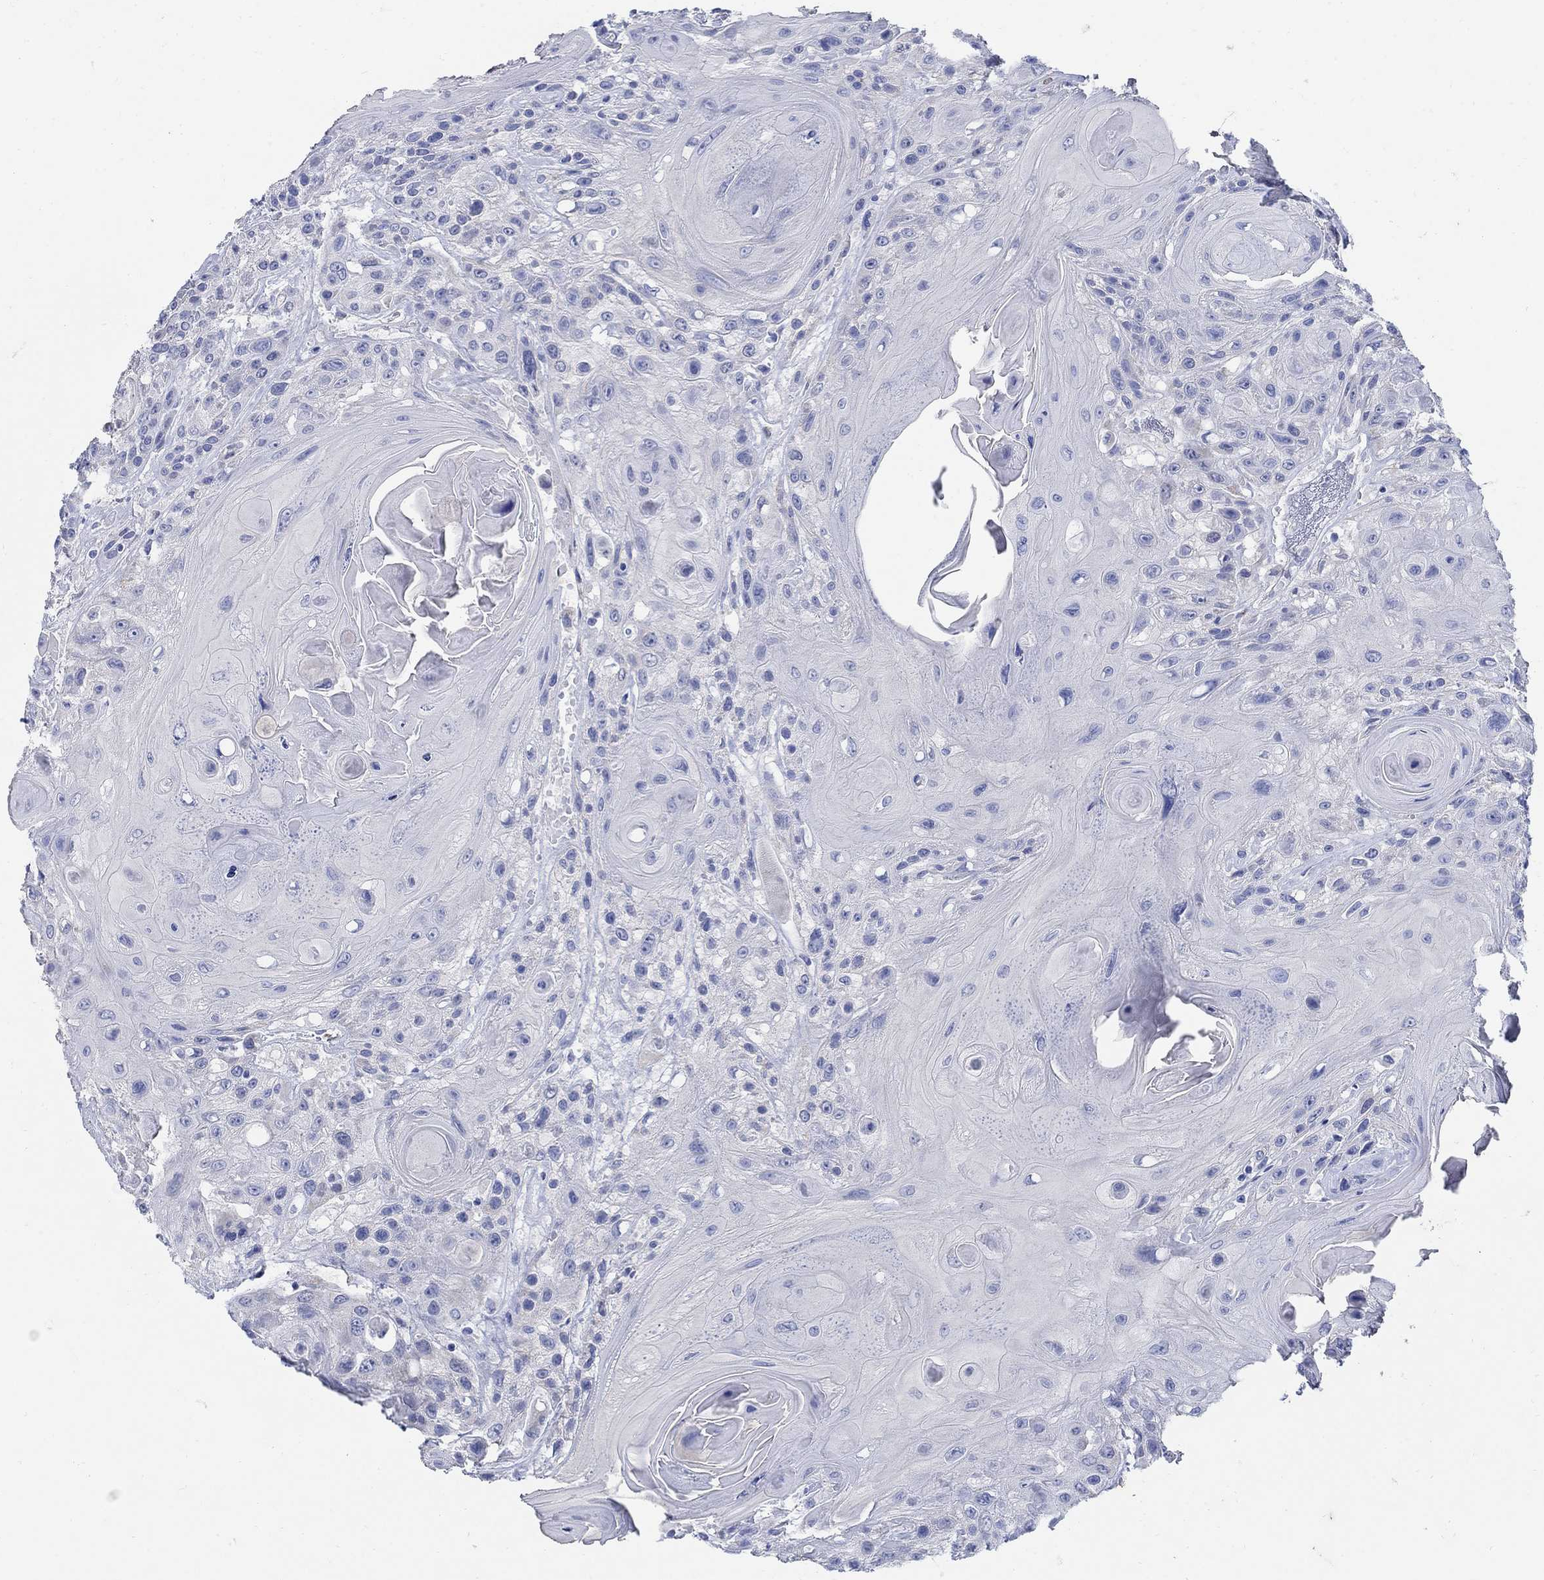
{"staining": {"intensity": "negative", "quantity": "none", "location": "none"}, "tissue": "head and neck cancer", "cell_type": "Tumor cells", "image_type": "cancer", "snomed": [{"axis": "morphology", "description": "Squamous cell carcinoma, NOS"}, {"axis": "topography", "description": "Head-Neck"}], "caption": "Squamous cell carcinoma (head and neck) stained for a protein using immunohistochemistry shows no expression tumor cells.", "gene": "ZDHHC14", "patient": {"sex": "female", "age": 59}}